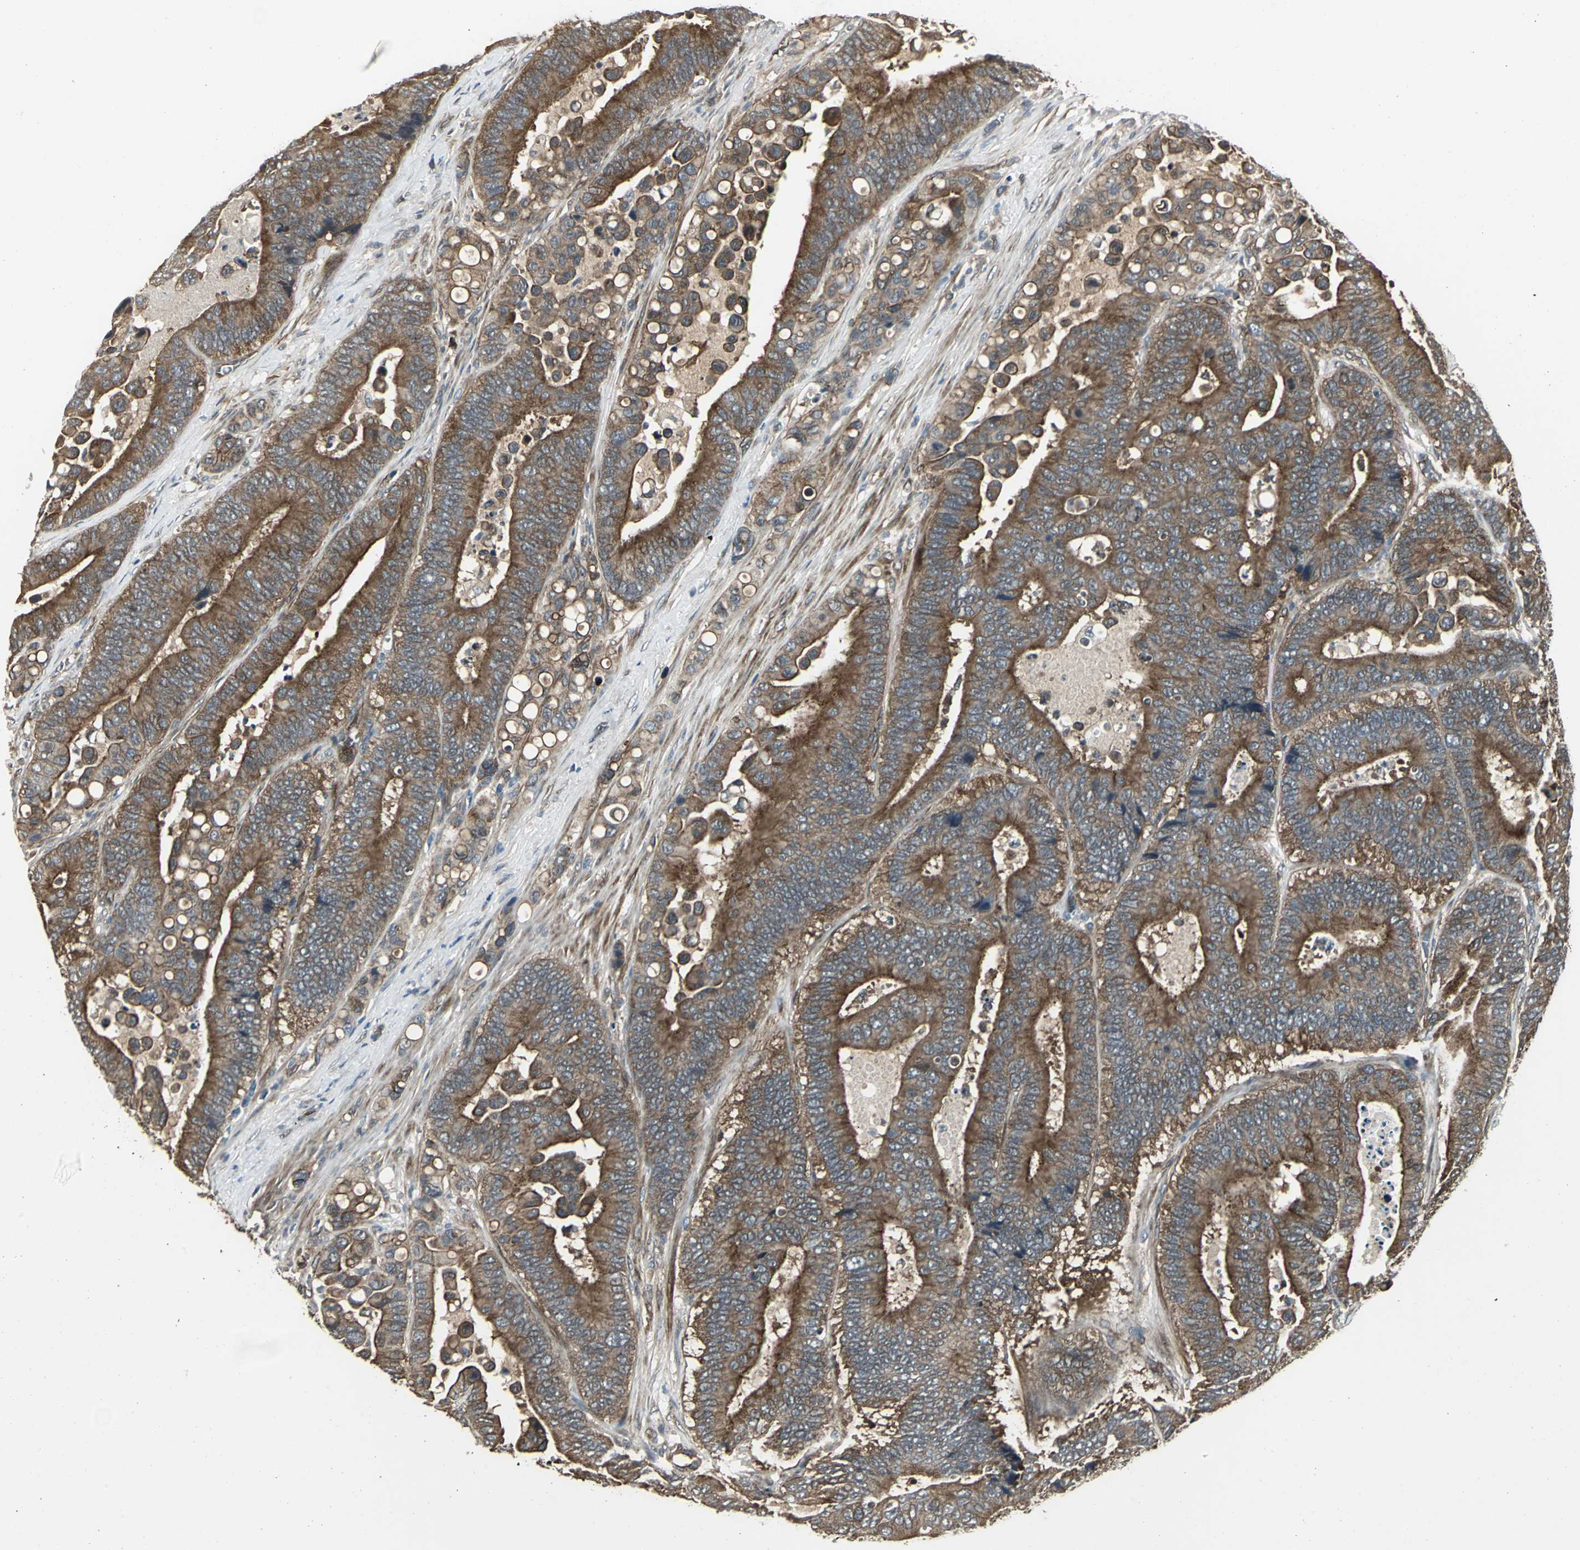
{"staining": {"intensity": "moderate", "quantity": ">75%", "location": "cytoplasmic/membranous"}, "tissue": "colorectal cancer", "cell_type": "Tumor cells", "image_type": "cancer", "snomed": [{"axis": "morphology", "description": "Normal tissue, NOS"}, {"axis": "morphology", "description": "Adenocarcinoma, NOS"}, {"axis": "topography", "description": "Colon"}], "caption": "Immunohistochemistry (IHC) micrograph of neoplastic tissue: human colorectal cancer stained using IHC reveals medium levels of moderate protein expression localized specifically in the cytoplasmic/membranous of tumor cells, appearing as a cytoplasmic/membranous brown color.", "gene": "PFDN1", "patient": {"sex": "male", "age": 82}}